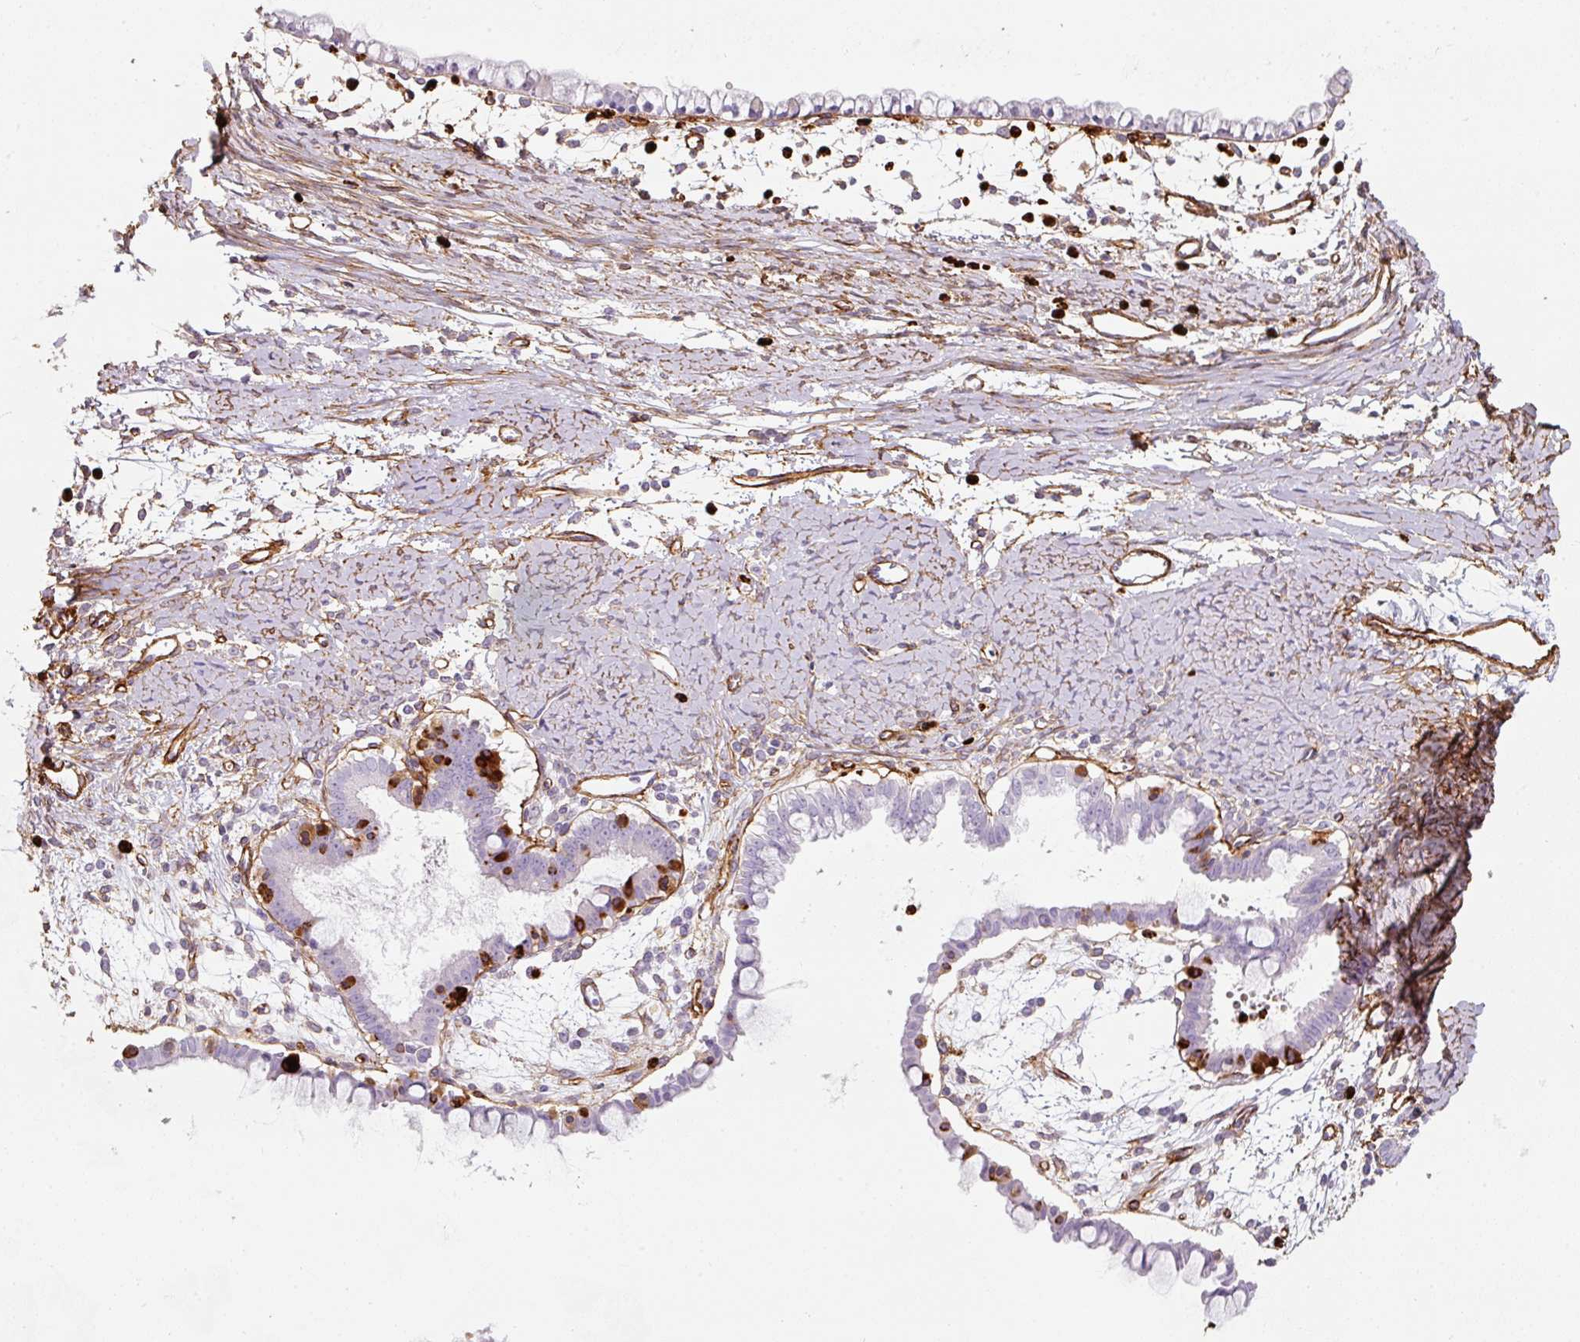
{"staining": {"intensity": "negative", "quantity": "none", "location": "none"}, "tissue": "ovarian cancer", "cell_type": "Tumor cells", "image_type": "cancer", "snomed": [{"axis": "morphology", "description": "Cystadenocarcinoma, mucinous, NOS"}, {"axis": "topography", "description": "Ovary"}], "caption": "There is no significant staining in tumor cells of ovarian cancer (mucinous cystadenocarcinoma).", "gene": "LOXL4", "patient": {"sex": "female", "age": 61}}